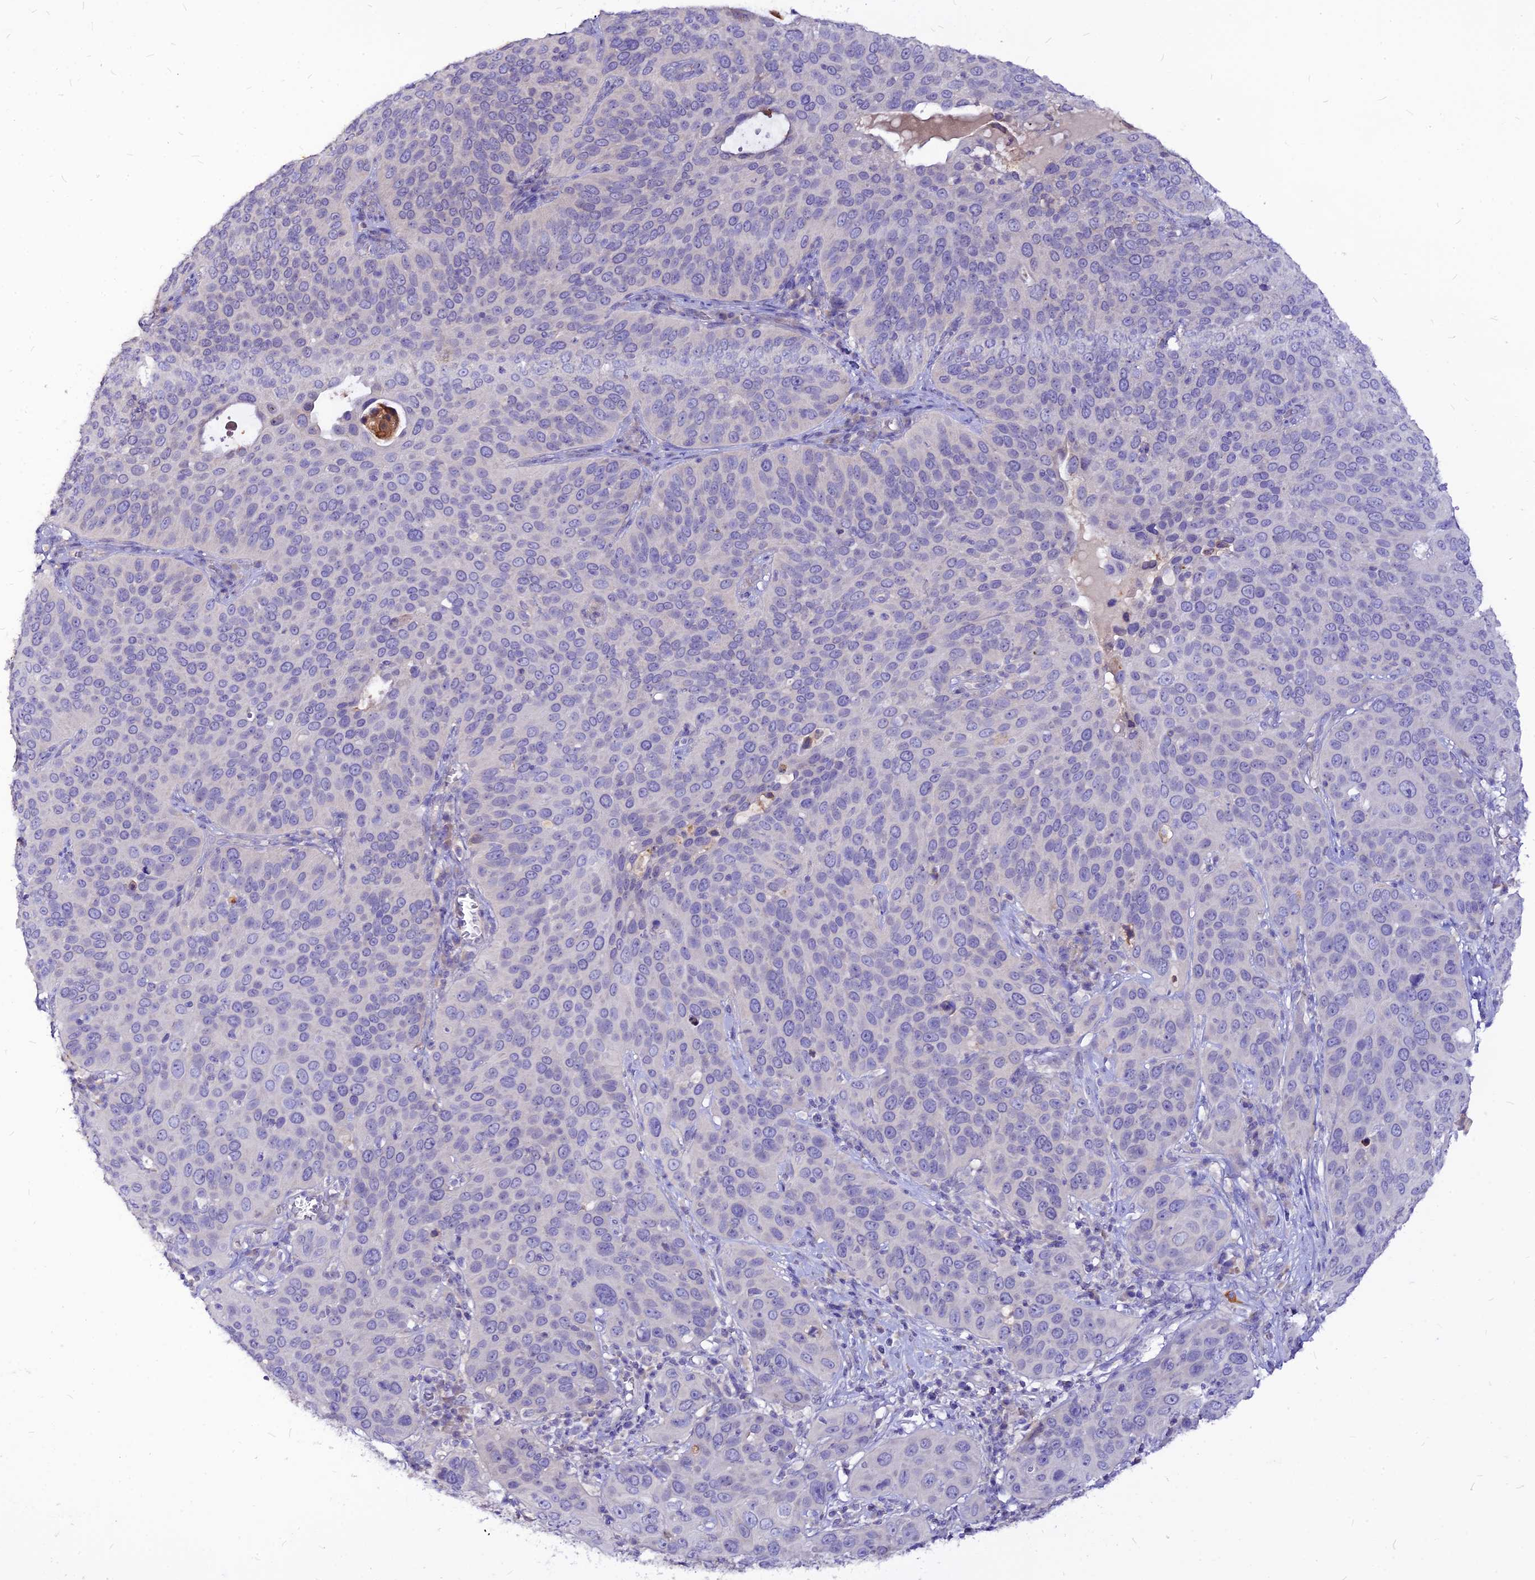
{"staining": {"intensity": "negative", "quantity": "none", "location": "none"}, "tissue": "cervical cancer", "cell_type": "Tumor cells", "image_type": "cancer", "snomed": [{"axis": "morphology", "description": "Squamous cell carcinoma, NOS"}, {"axis": "topography", "description": "Cervix"}], "caption": "Immunohistochemical staining of cervical cancer exhibits no significant staining in tumor cells.", "gene": "CZIB", "patient": {"sex": "female", "age": 36}}